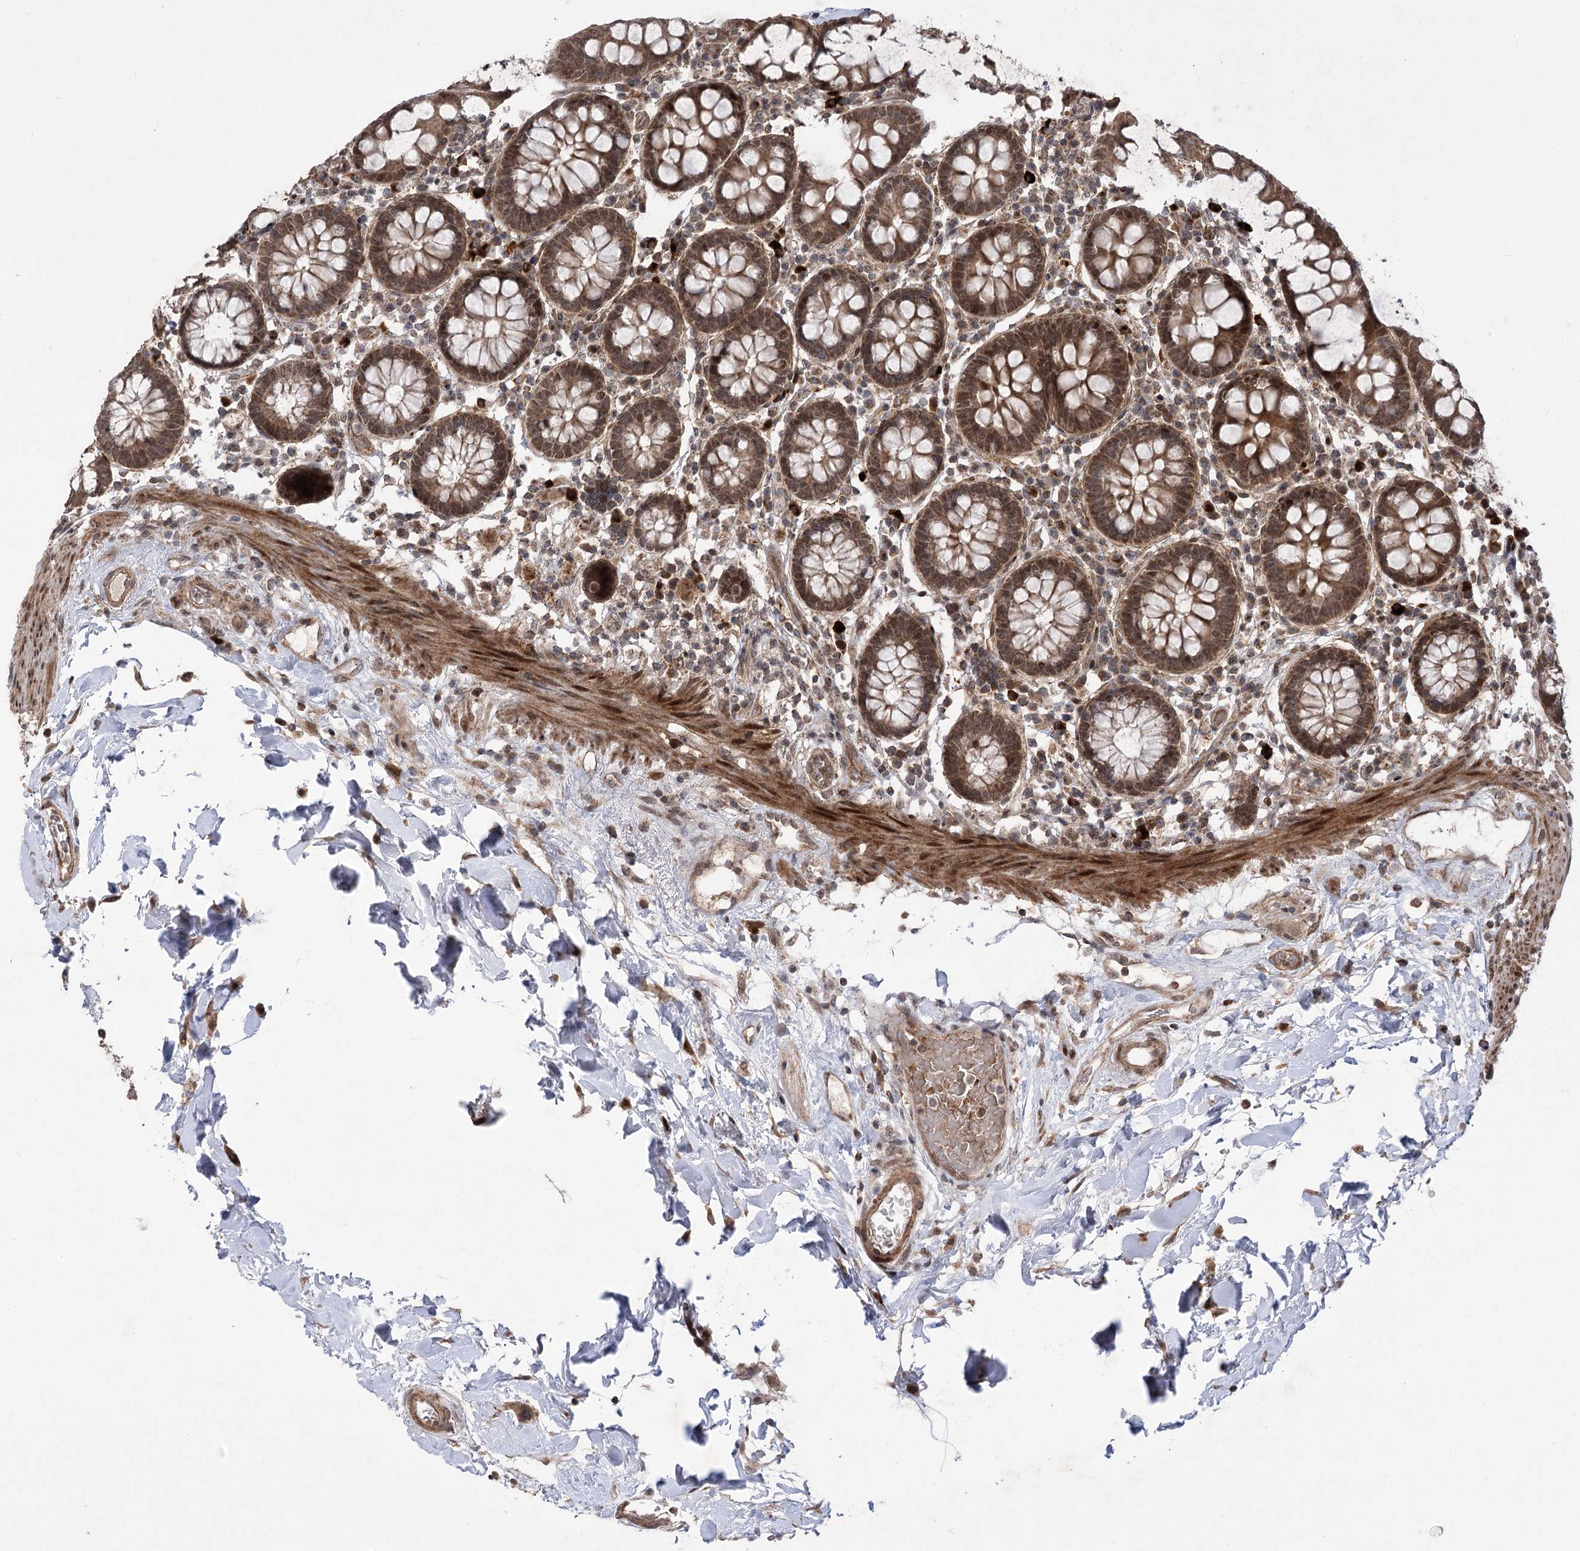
{"staining": {"intensity": "moderate", "quantity": ">75%", "location": "cytoplasmic/membranous,nuclear"}, "tissue": "colon", "cell_type": "Endothelial cells", "image_type": "normal", "snomed": [{"axis": "morphology", "description": "Normal tissue, NOS"}, {"axis": "topography", "description": "Colon"}], "caption": "Moderate cytoplasmic/membranous,nuclear positivity for a protein is present in about >75% of endothelial cells of benign colon using immunohistochemistry (IHC).", "gene": "TENM2", "patient": {"sex": "female", "age": 79}}